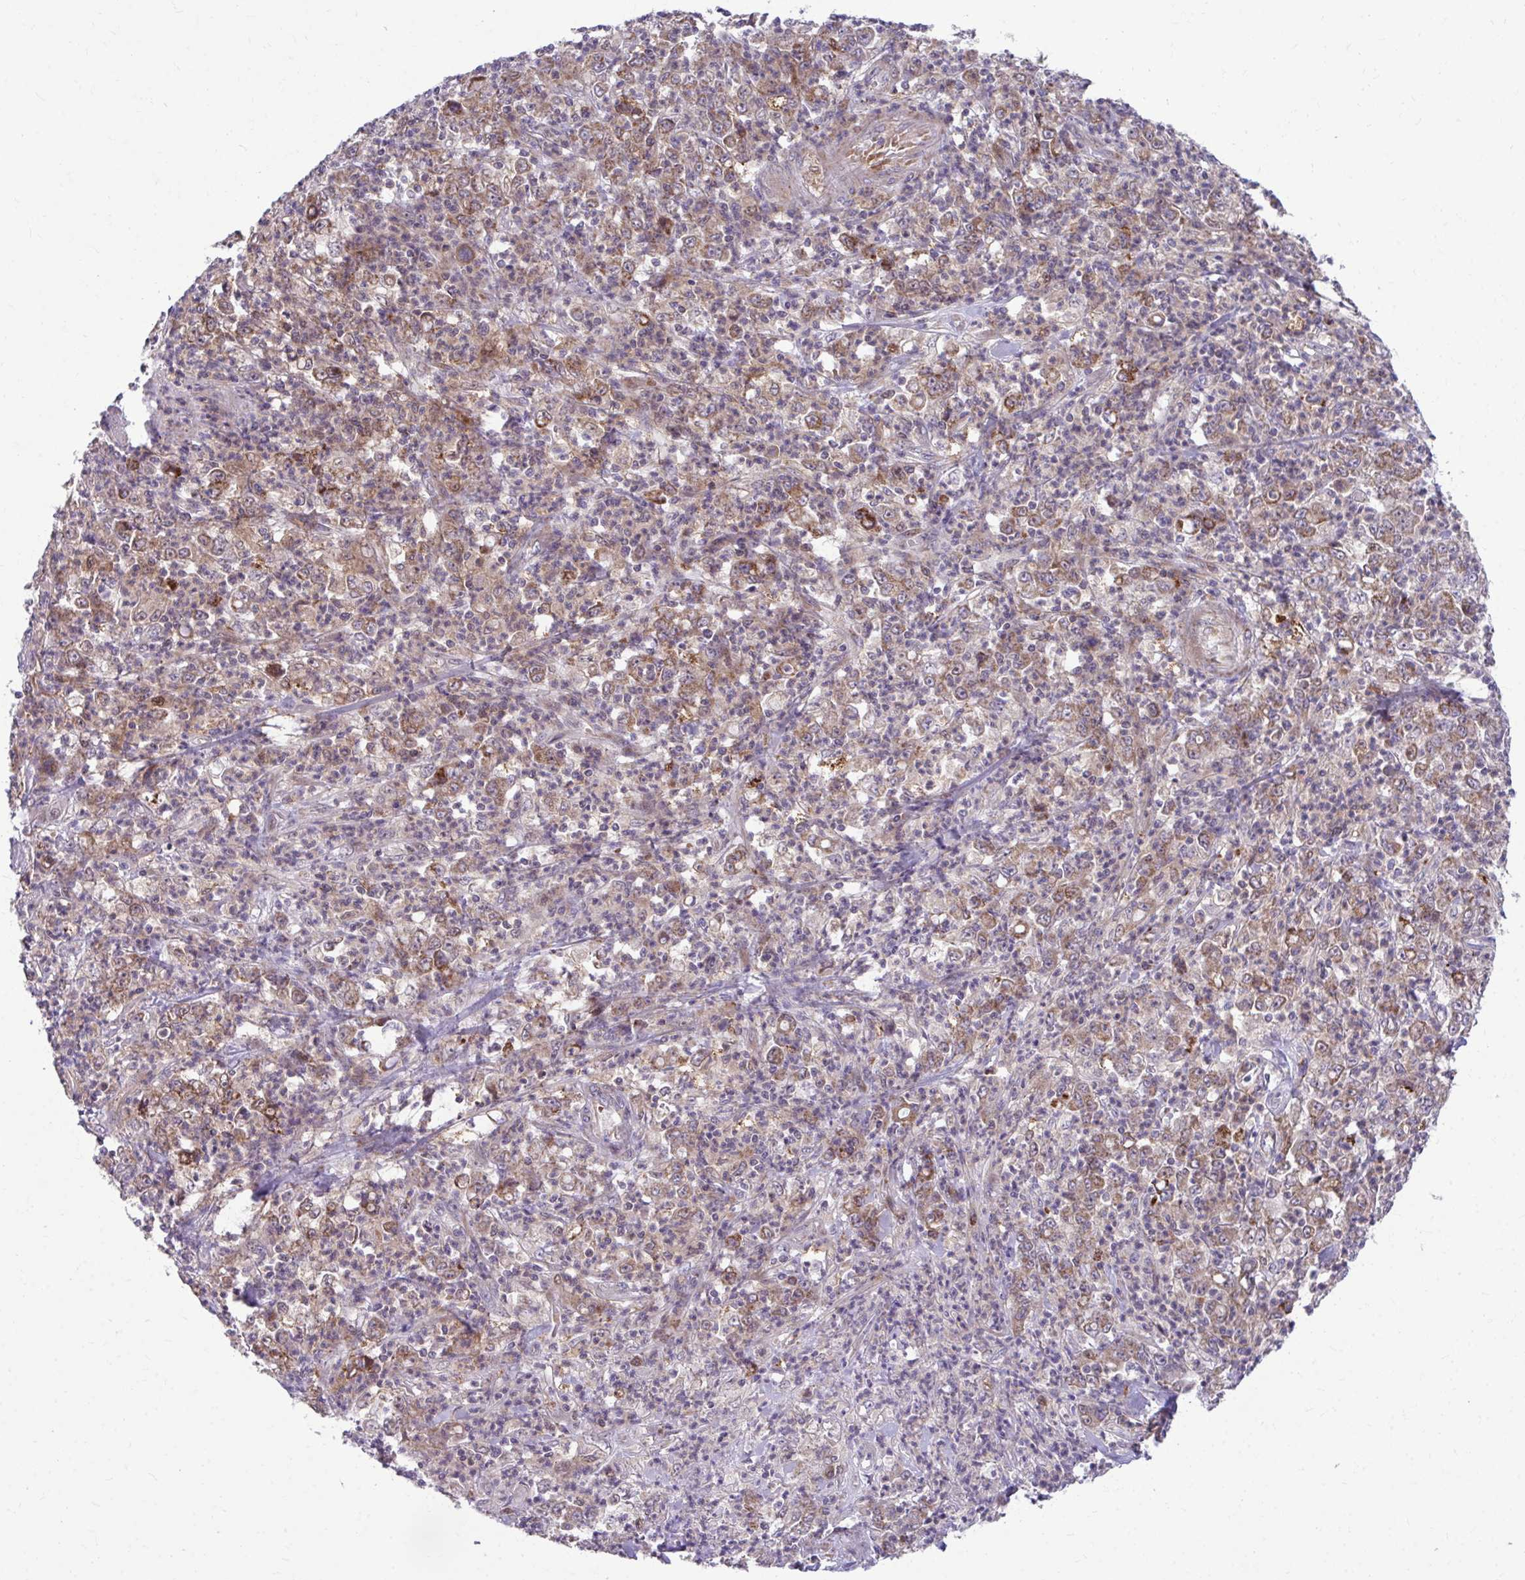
{"staining": {"intensity": "moderate", "quantity": "25%-75%", "location": "cytoplasmic/membranous"}, "tissue": "stomach cancer", "cell_type": "Tumor cells", "image_type": "cancer", "snomed": [{"axis": "morphology", "description": "Adenocarcinoma, NOS"}, {"axis": "topography", "description": "Stomach, lower"}], "caption": "IHC of human stomach cancer (adenocarcinoma) demonstrates medium levels of moderate cytoplasmic/membranous positivity in approximately 25%-75% of tumor cells.", "gene": "C16orf54", "patient": {"sex": "female", "age": 71}}